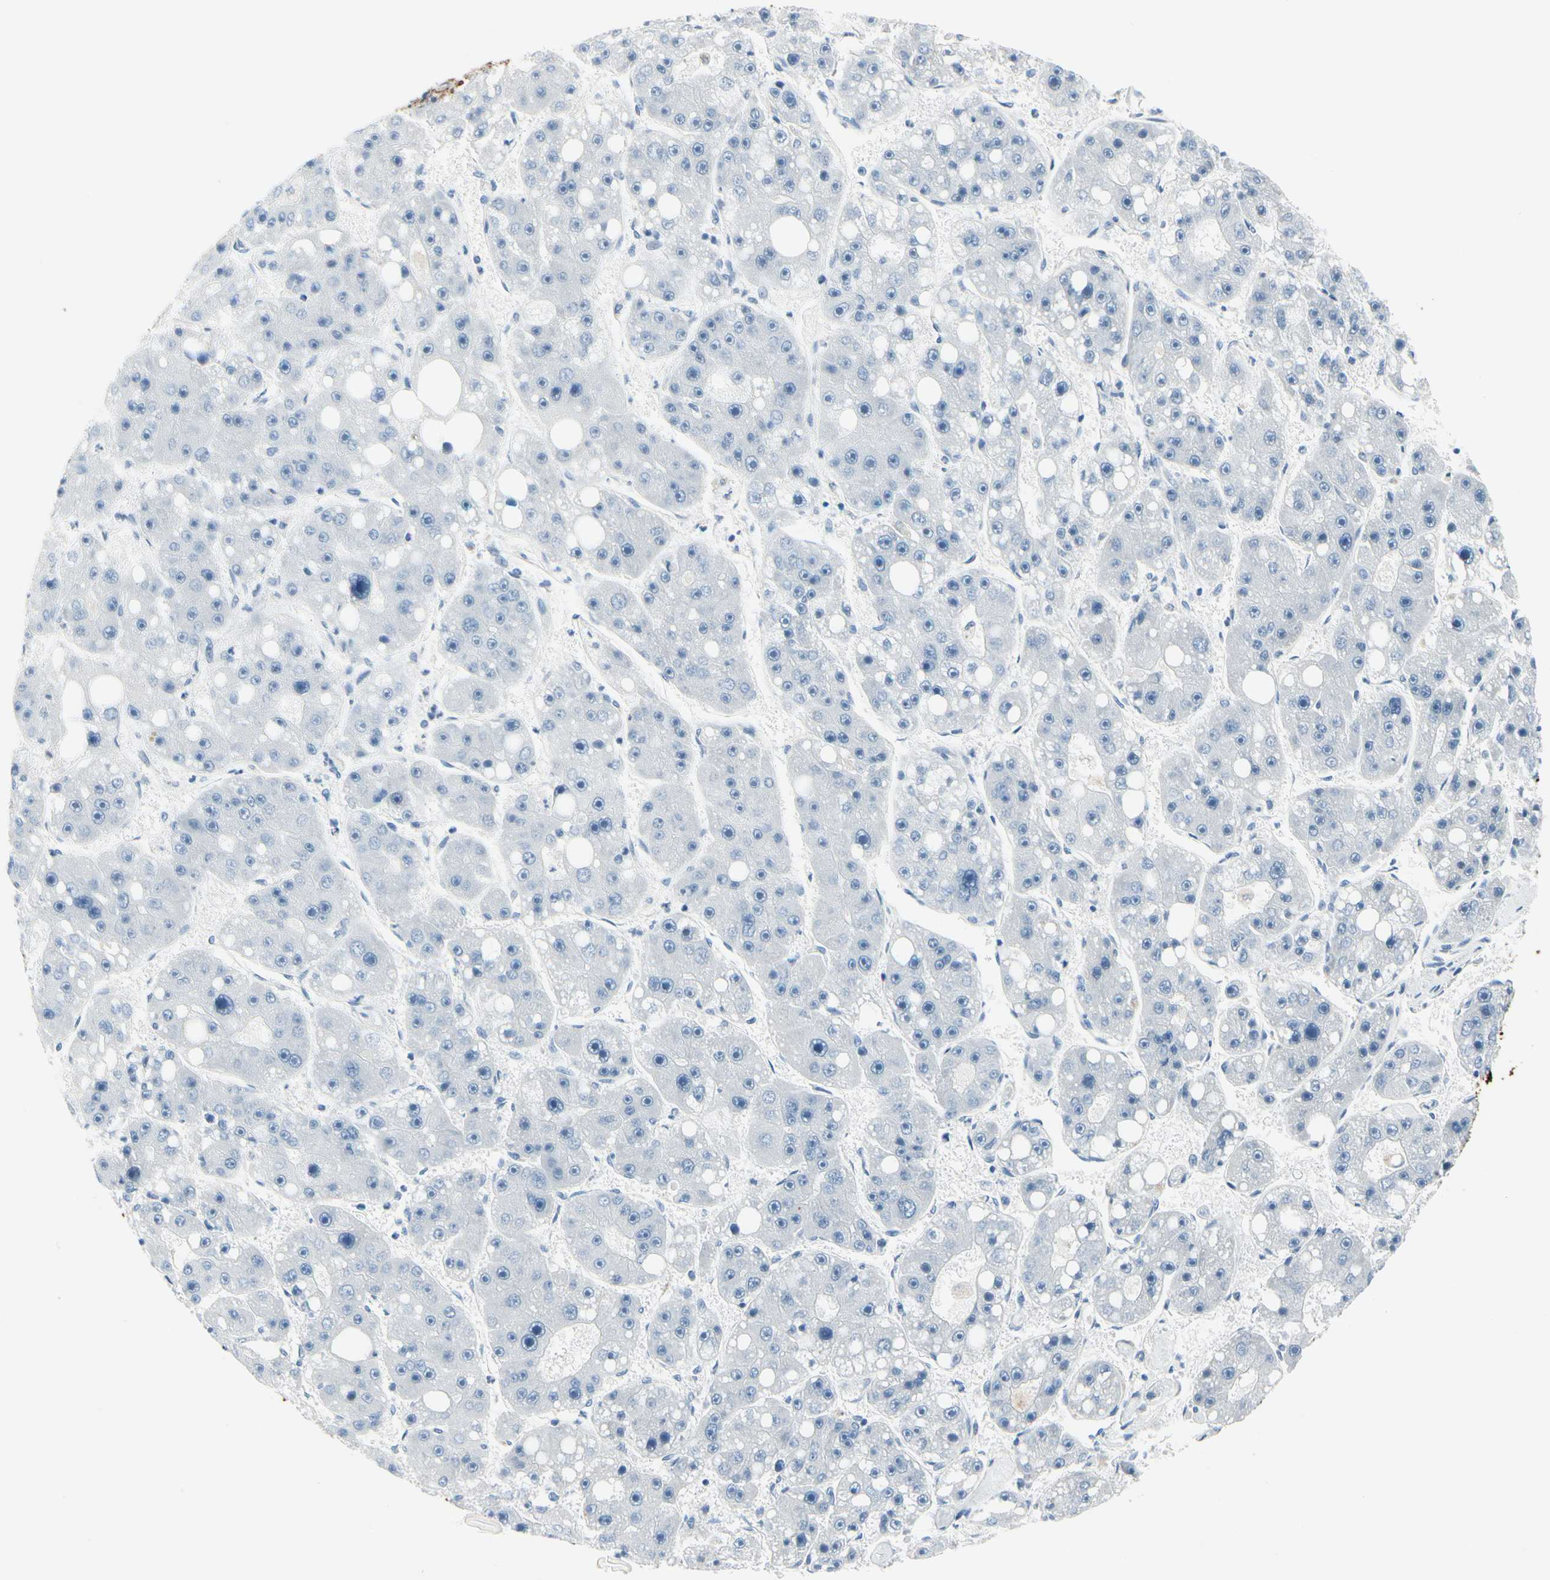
{"staining": {"intensity": "negative", "quantity": "none", "location": "none"}, "tissue": "liver cancer", "cell_type": "Tumor cells", "image_type": "cancer", "snomed": [{"axis": "morphology", "description": "Carcinoma, Hepatocellular, NOS"}, {"axis": "topography", "description": "Liver"}], "caption": "There is no significant staining in tumor cells of hepatocellular carcinoma (liver). (Brightfield microscopy of DAB (3,3'-diaminobenzidine) immunohistochemistry (IHC) at high magnification).", "gene": "MUC5B", "patient": {"sex": "female", "age": 61}}